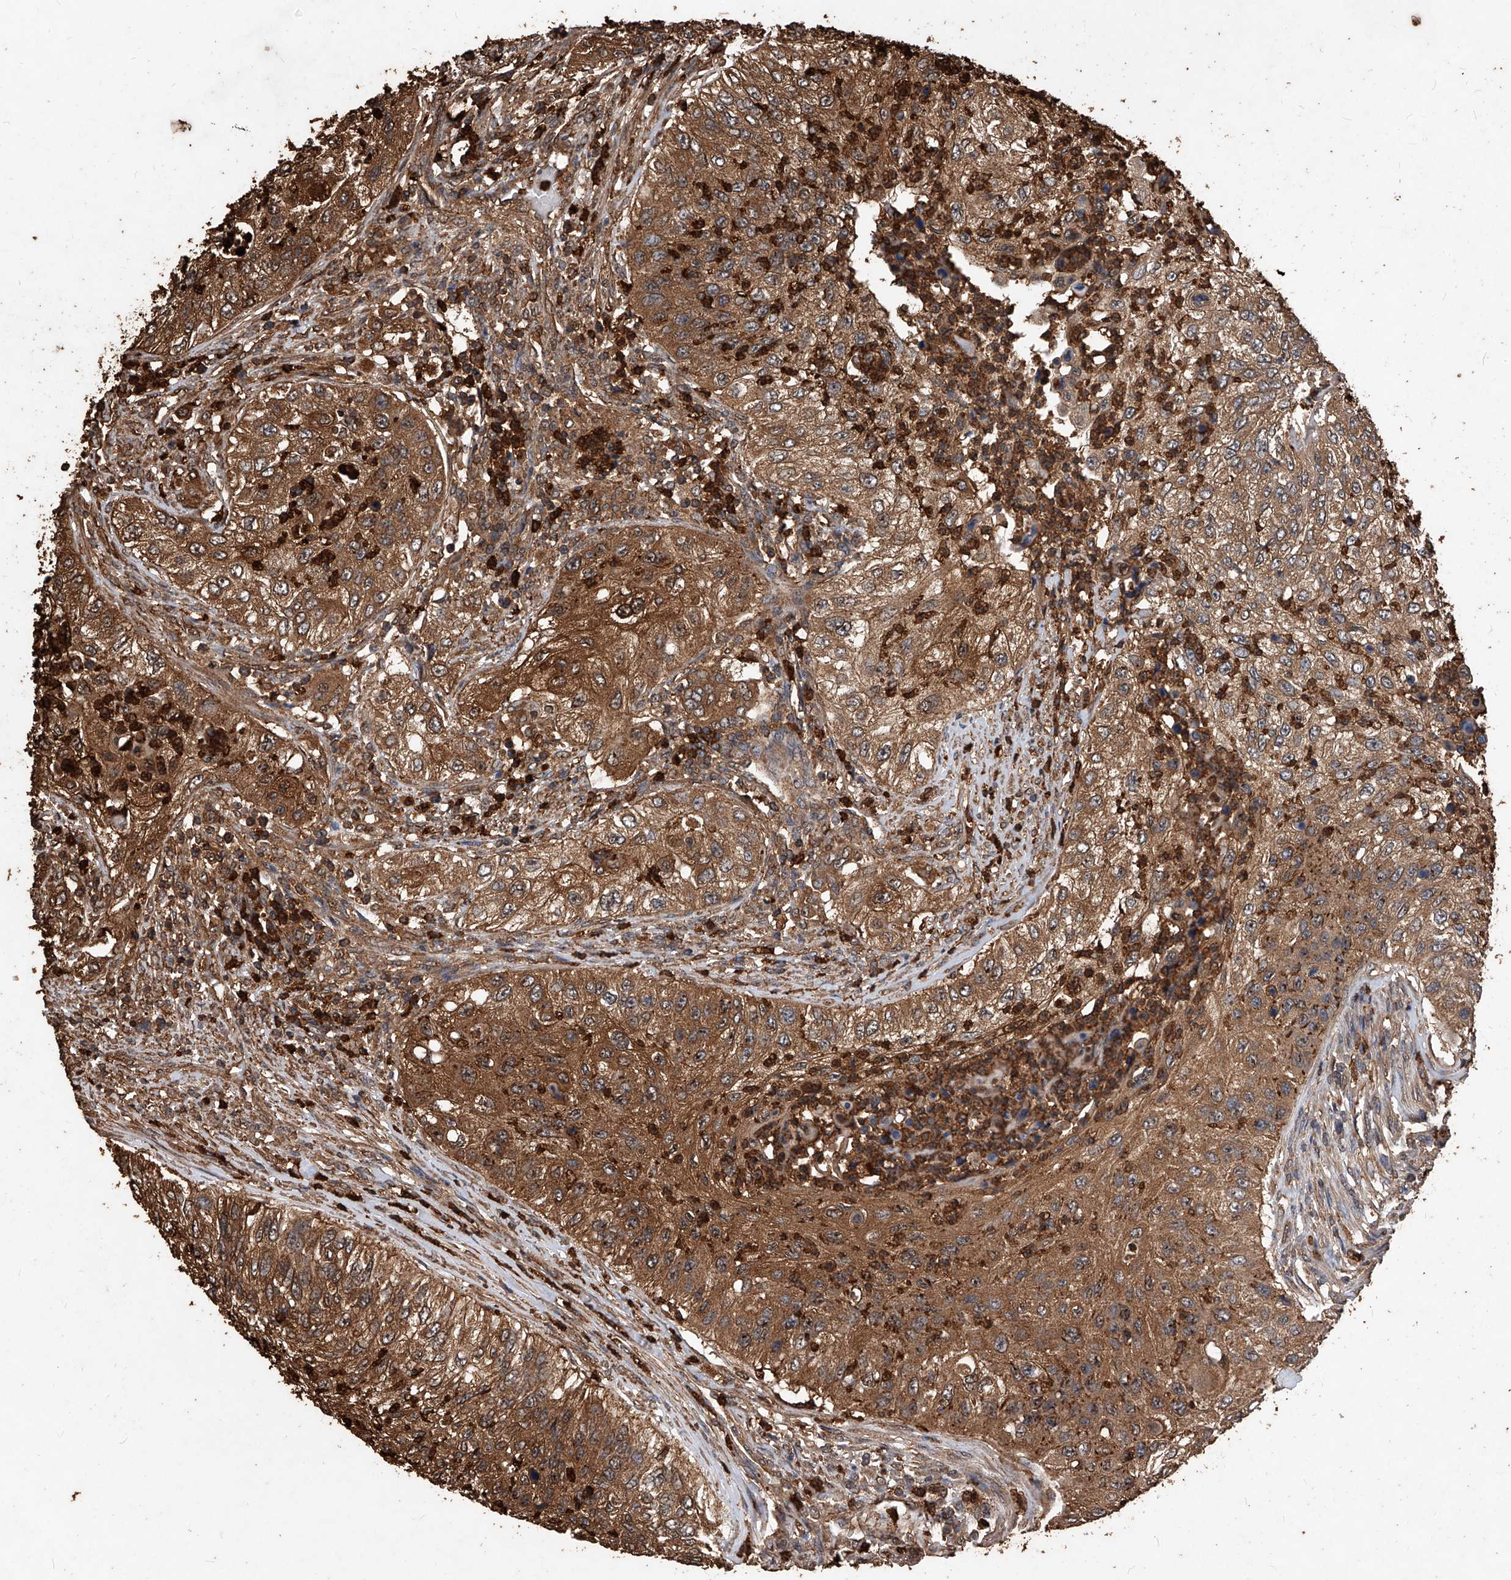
{"staining": {"intensity": "moderate", "quantity": ">75%", "location": "cytoplasmic/membranous"}, "tissue": "urothelial cancer", "cell_type": "Tumor cells", "image_type": "cancer", "snomed": [{"axis": "morphology", "description": "Urothelial carcinoma, High grade"}, {"axis": "topography", "description": "Urinary bladder"}], "caption": "Brown immunohistochemical staining in high-grade urothelial carcinoma reveals moderate cytoplasmic/membranous positivity in about >75% of tumor cells. (Stains: DAB (3,3'-diaminobenzidine) in brown, nuclei in blue, Microscopy: brightfield microscopy at high magnification).", "gene": "UCP2", "patient": {"sex": "female", "age": 60}}